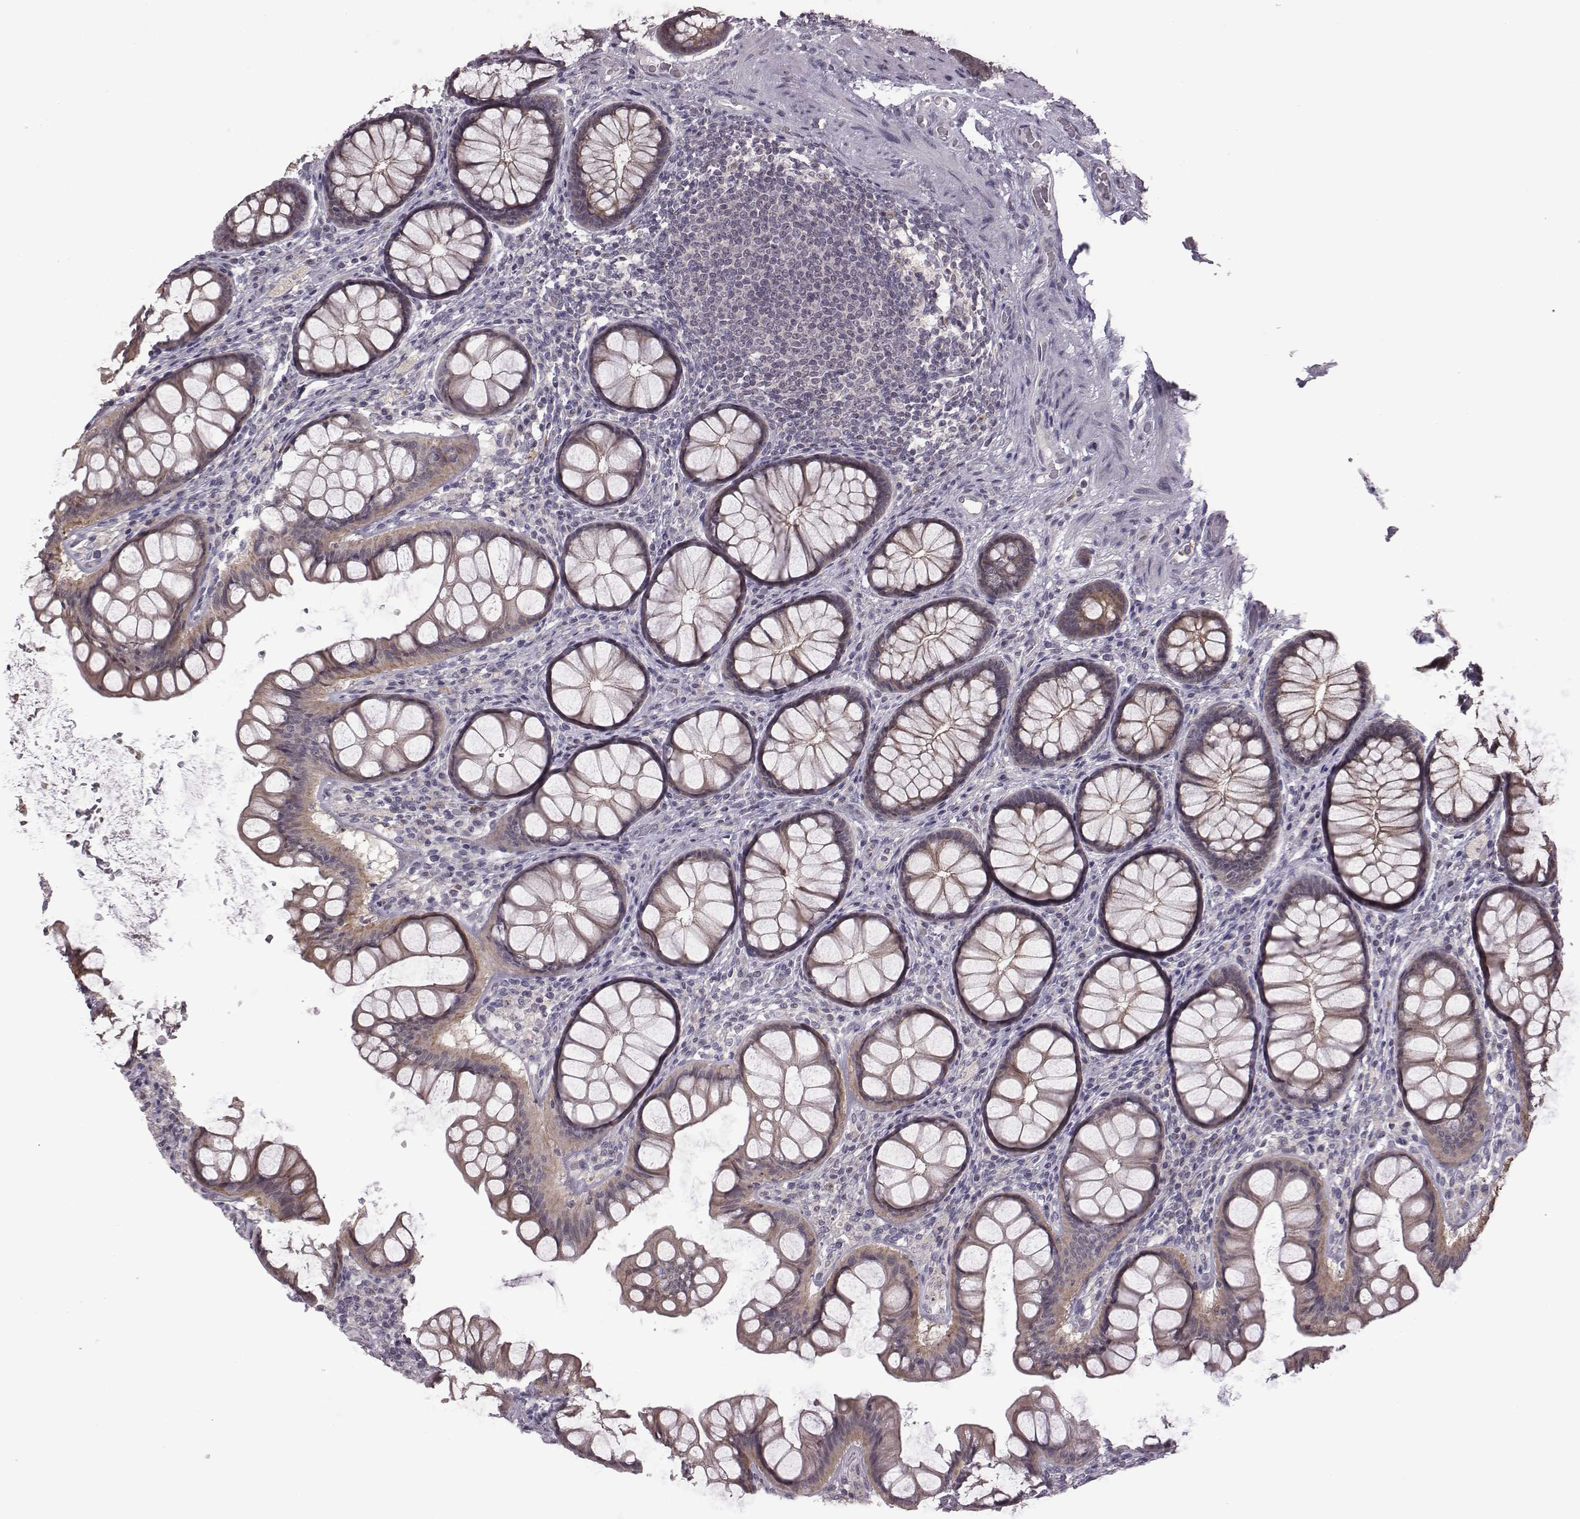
{"staining": {"intensity": "negative", "quantity": "none", "location": "none"}, "tissue": "colon", "cell_type": "Endothelial cells", "image_type": "normal", "snomed": [{"axis": "morphology", "description": "Normal tissue, NOS"}, {"axis": "topography", "description": "Colon"}], "caption": "Colon stained for a protein using immunohistochemistry (IHC) displays no expression endothelial cells.", "gene": "BICDL1", "patient": {"sex": "female", "age": 65}}